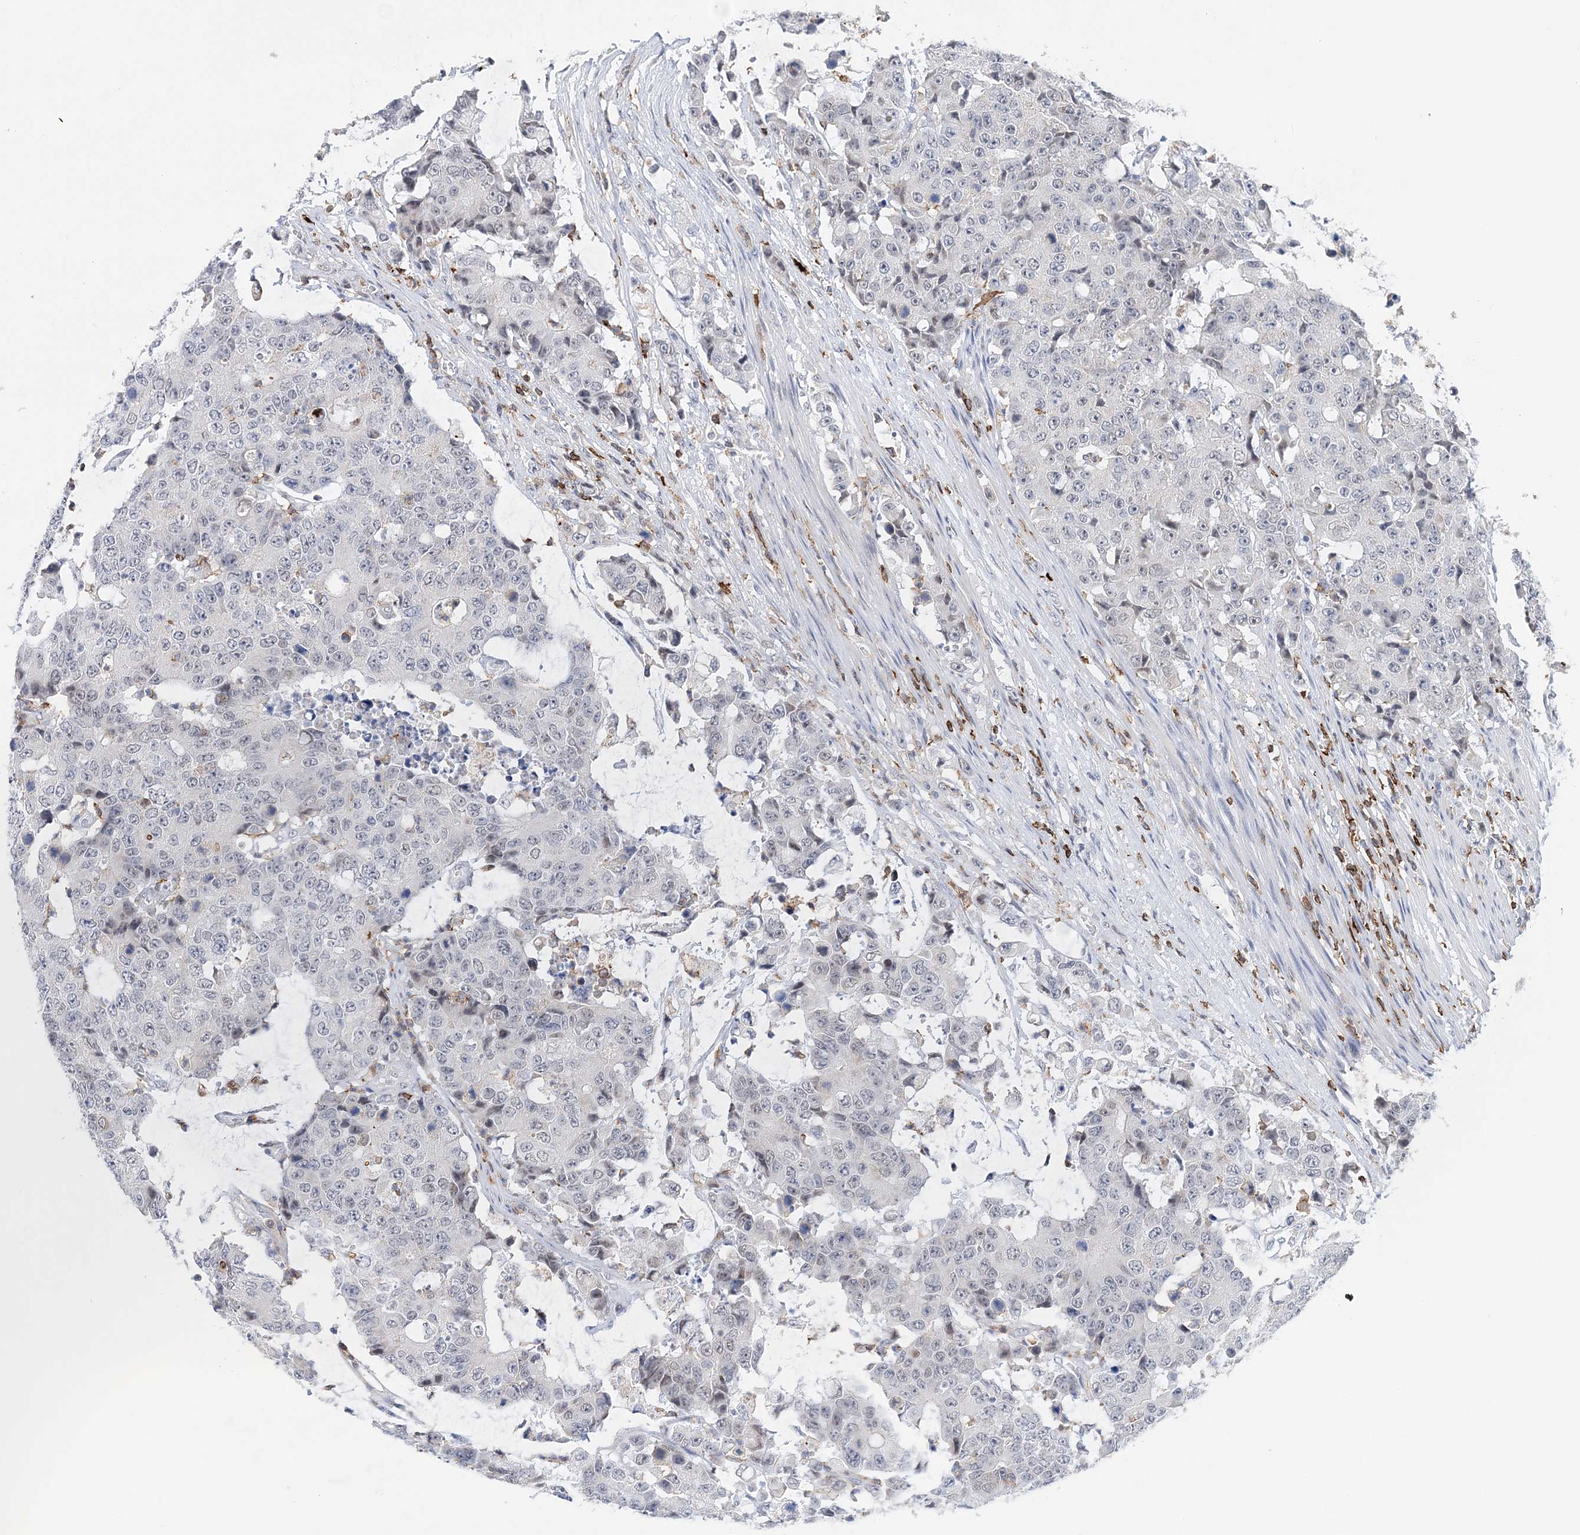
{"staining": {"intensity": "negative", "quantity": "none", "location": "none"}, "tissue": "colorectal cancer", "cell_type": "Tumor cells", "image_type": "cancer", "snomed": [{"axis": "morphology", "description": "Adenocarcinoma, NOS"}, {"axis": "topography", "description": "Colon"}], "caption": "There is no significant staining in tumor cells of colorectal cancer (adenocarcinoma).", "gene": "PRMT9", "patient": {"sex": "female", "age": 86}}